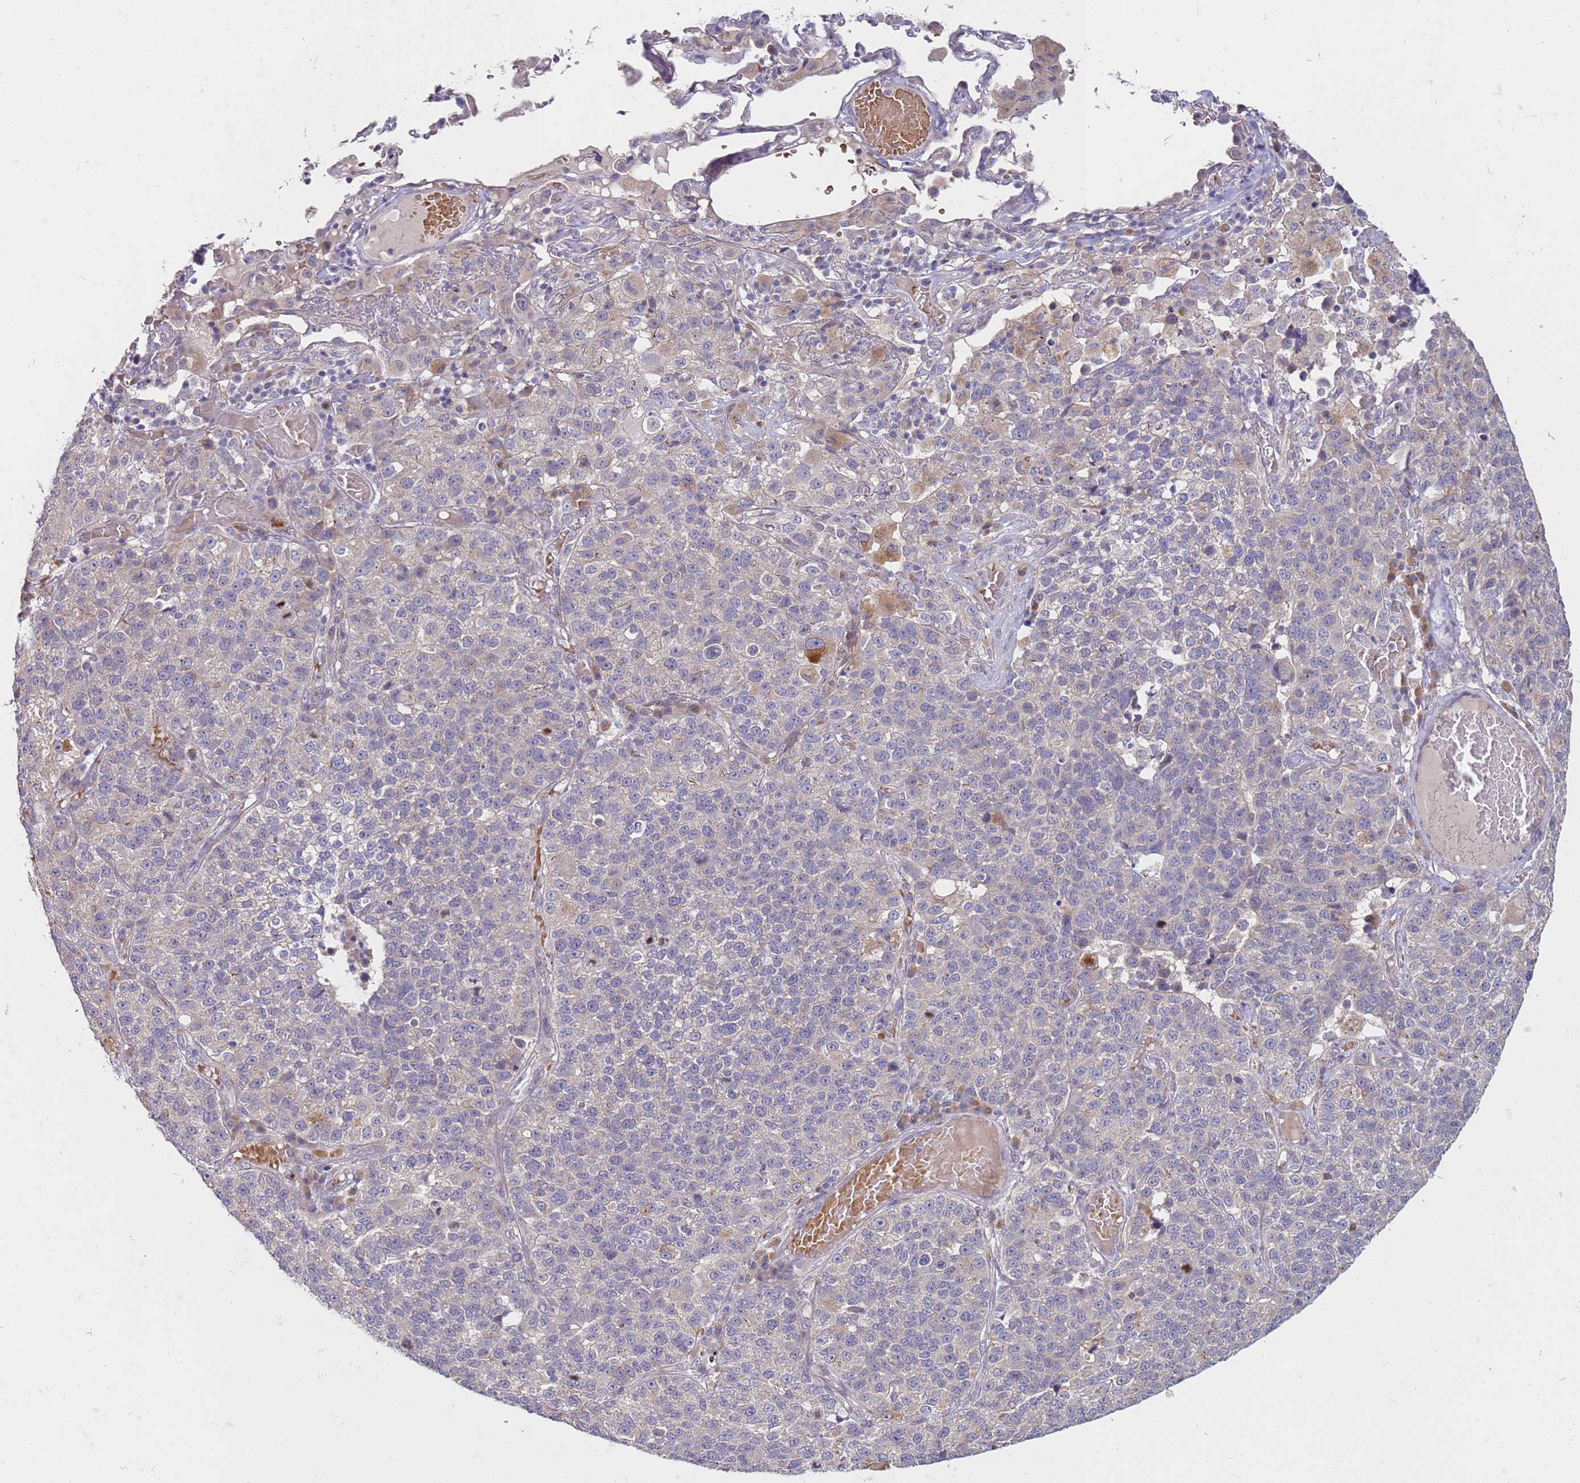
{"staining": {"intensity": "negative", "quantity": "none", "location": "none"}, "tissue": "lung cancer", "cell_type": "Tumor cells", "image_type": "cancer", "snomed": [{"axis": "morphology", "description": "Adenocarcinoma, NOS"}, {"axis": "topography", "description": "Lung"}], "caption": "This is a histopathology image of IHC staining of lung cancer, which shows no expression in tumor cells.", "gene": "NMUR2", "patient": {"sex": "male", "age": 49}}